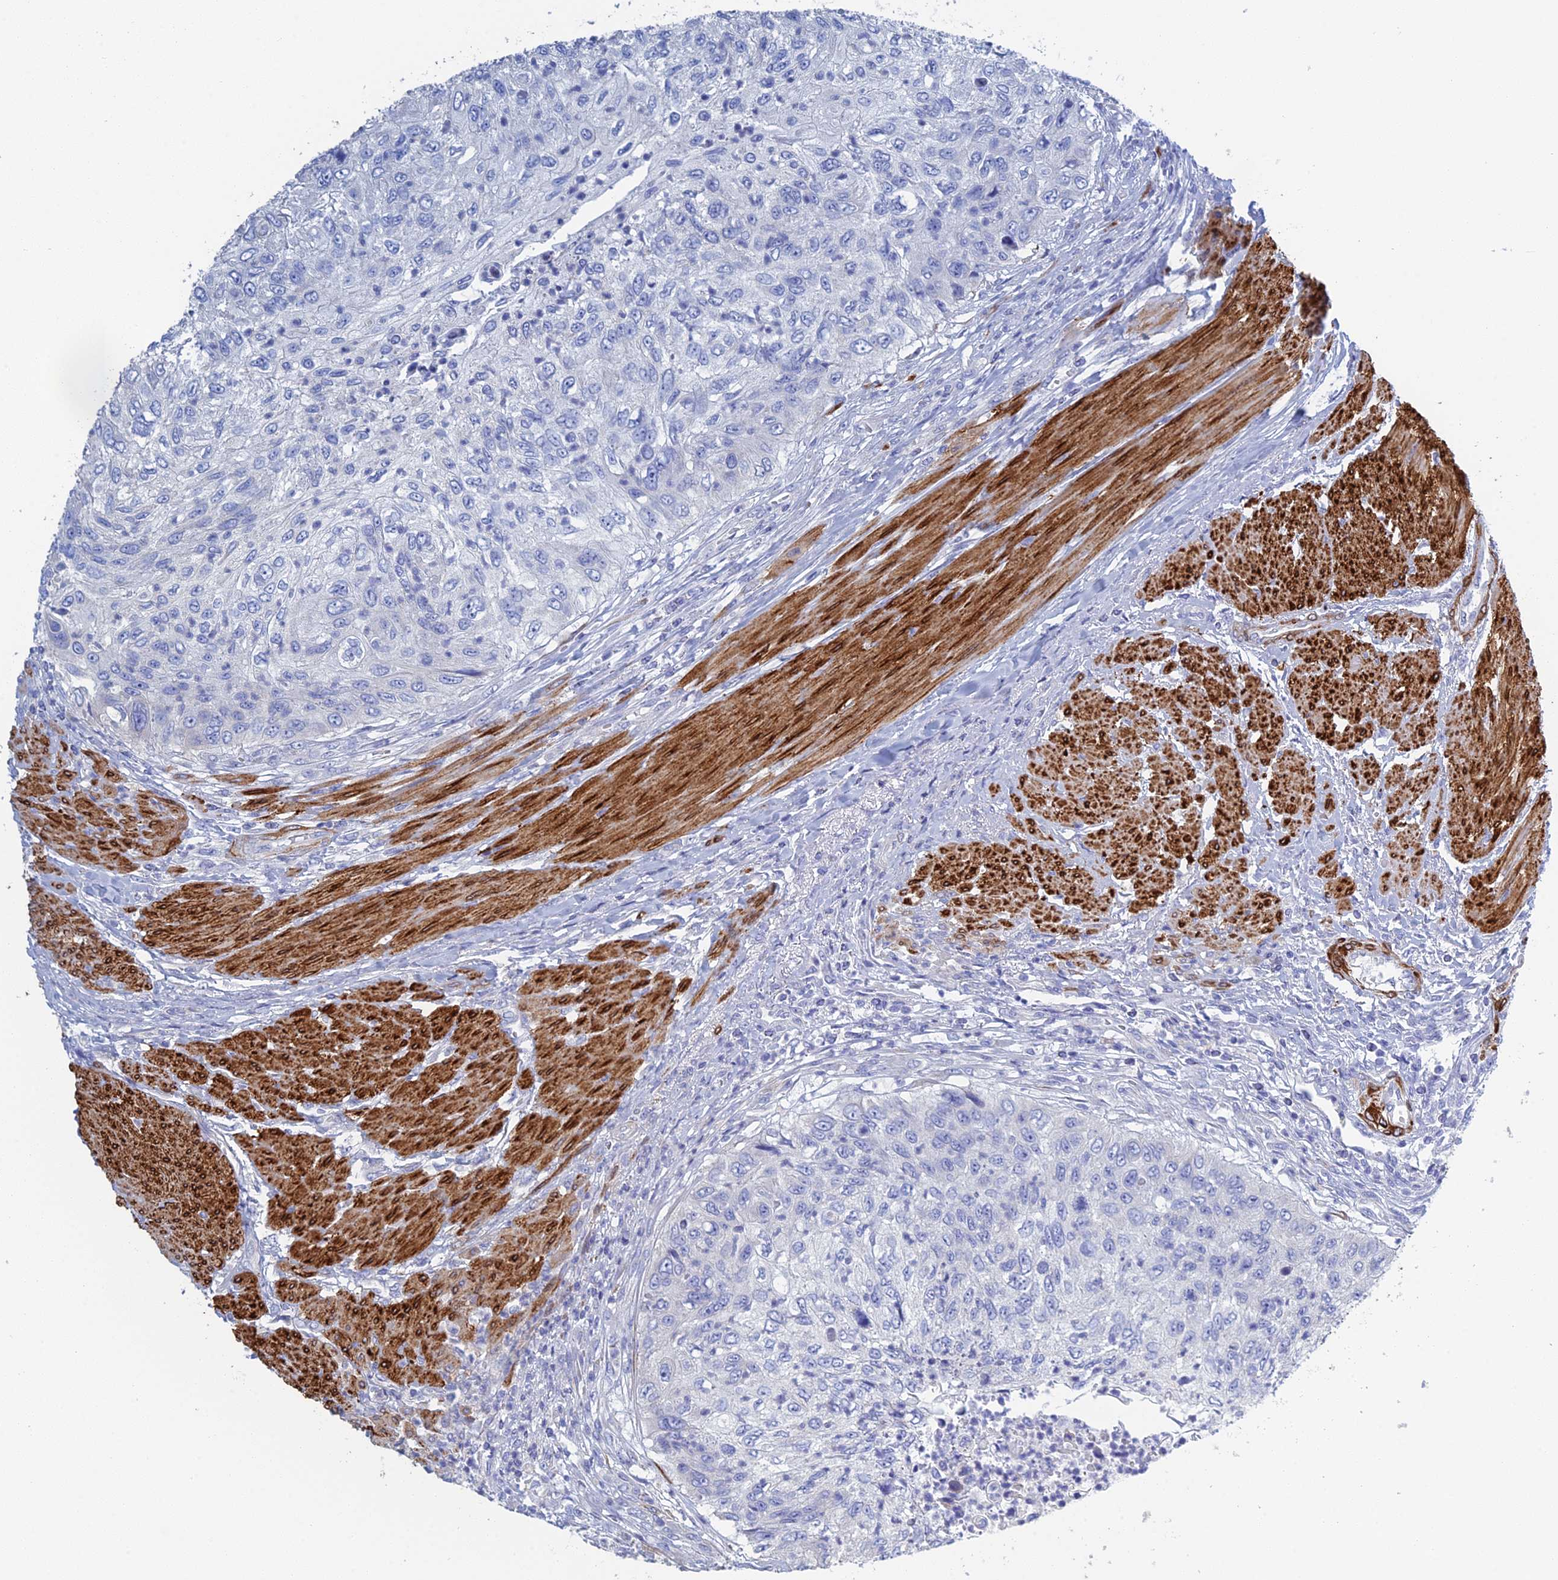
{"staining": {"intensity": "negative", "quantity": "none", "location": "none"}, "tissue": "urothelial cancer", "cell_type": "Tumor cells", "image_type": "cancer", "snomed": [{"axis": "morphology", "description": "Urothelial carcinoma, High grade"}, {"axis": "topography", "description": "Urinary bladder"}], "caption": "A high-resolution photomicrograph shows IHC staining of urothelial carcinoma (high-grade), which demonstrates no significant positivity in tumor cells.", "gene": "PCDHA8", "patient": {"sex": "female", "age": 60}}